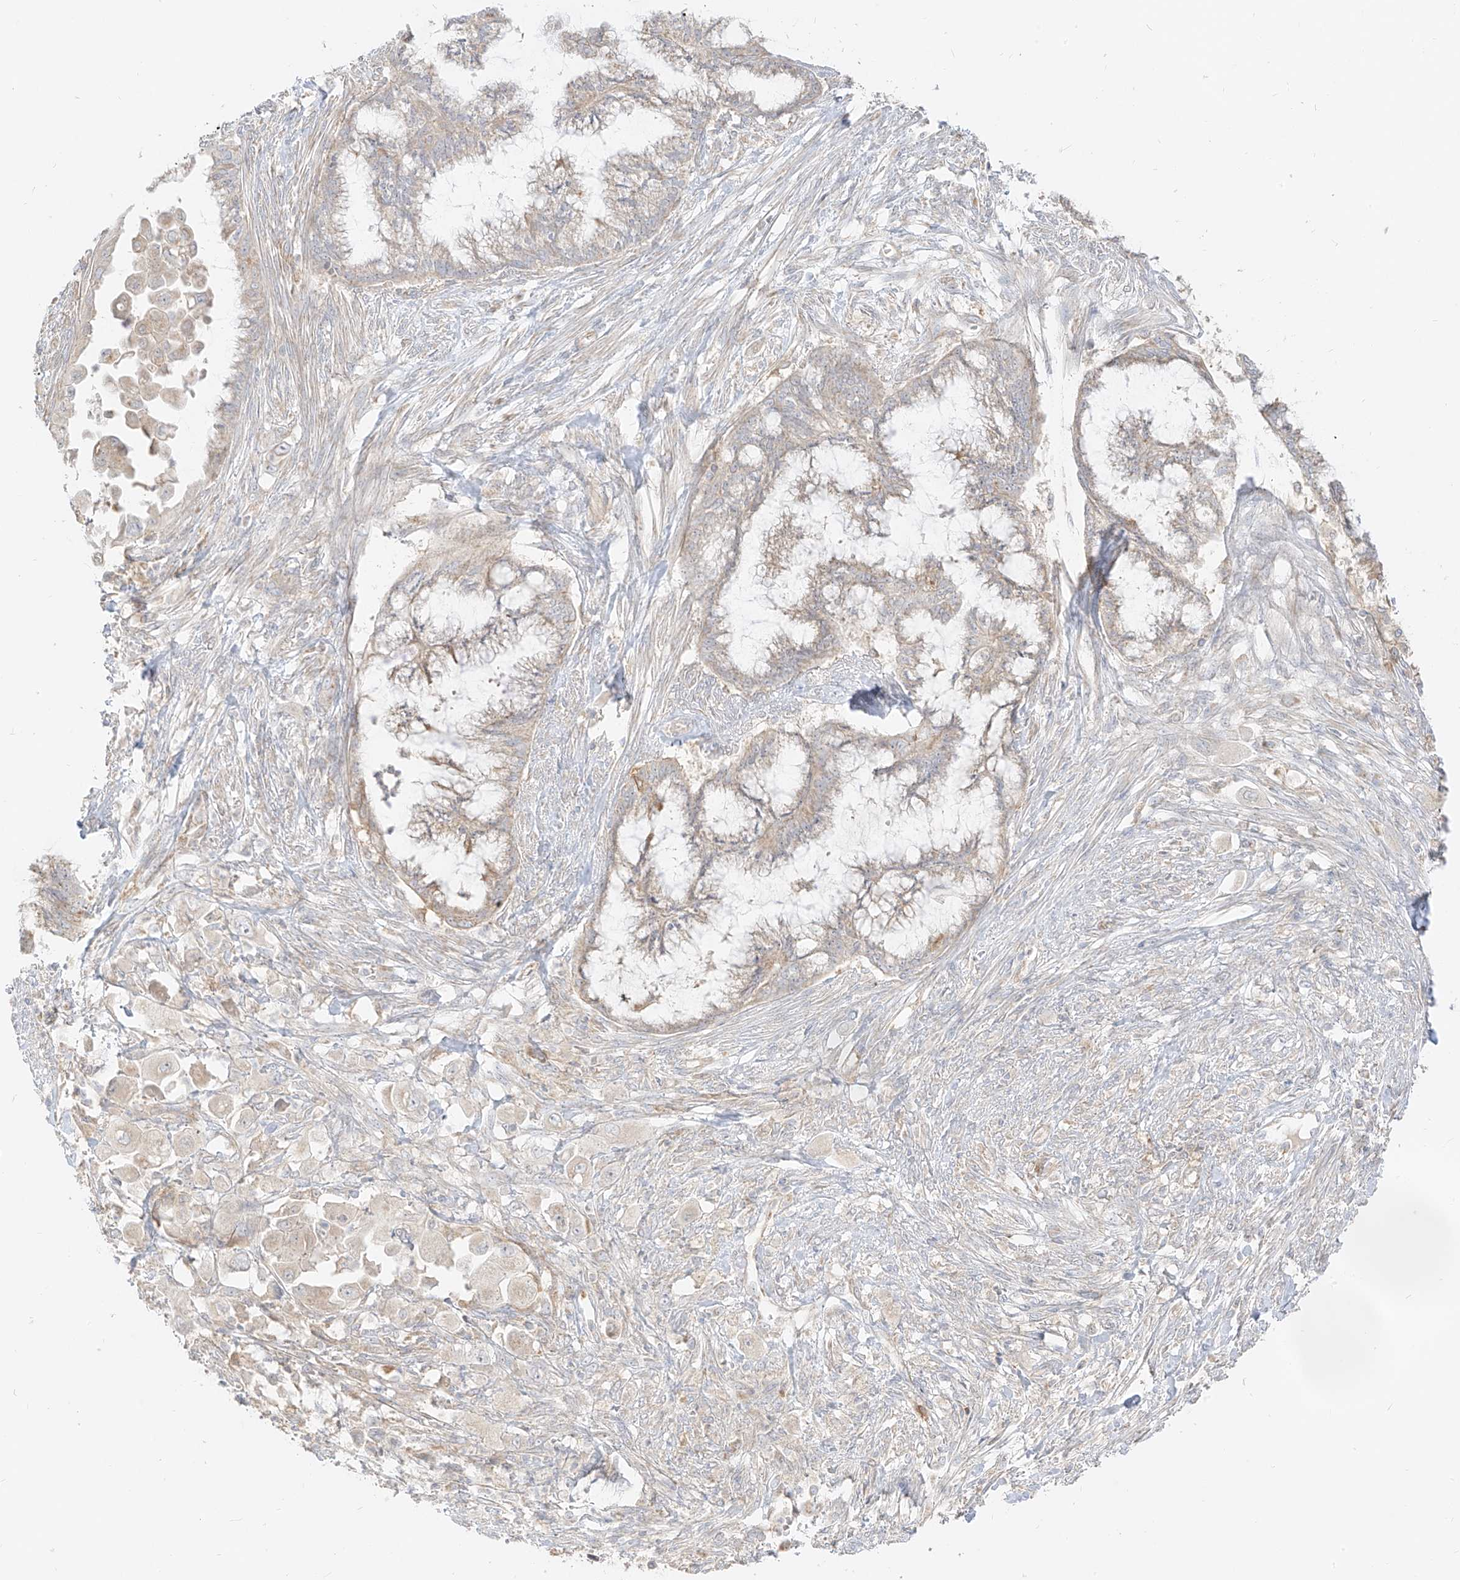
{"staining": {"intensity": "weak", "quantity": "<25%", "location": "cytoplasmic/membranous"}, "tissue": "endometrial cancer", "cell_type": "Tumor cells", "image_type": "cancer", "snomed": [{"axis": "morphology", "description": "Adenocarcinoma, NOS"}, {"axis": "topography", "description": "Endometrium"}], "caption": "Immunohistochemistry of human endometrial cancer (adenocarcinoma) demonstrates no positivity in tumor cells.", "gene": "ZIM3", "patient": {"sex": "female", "age": 86}}